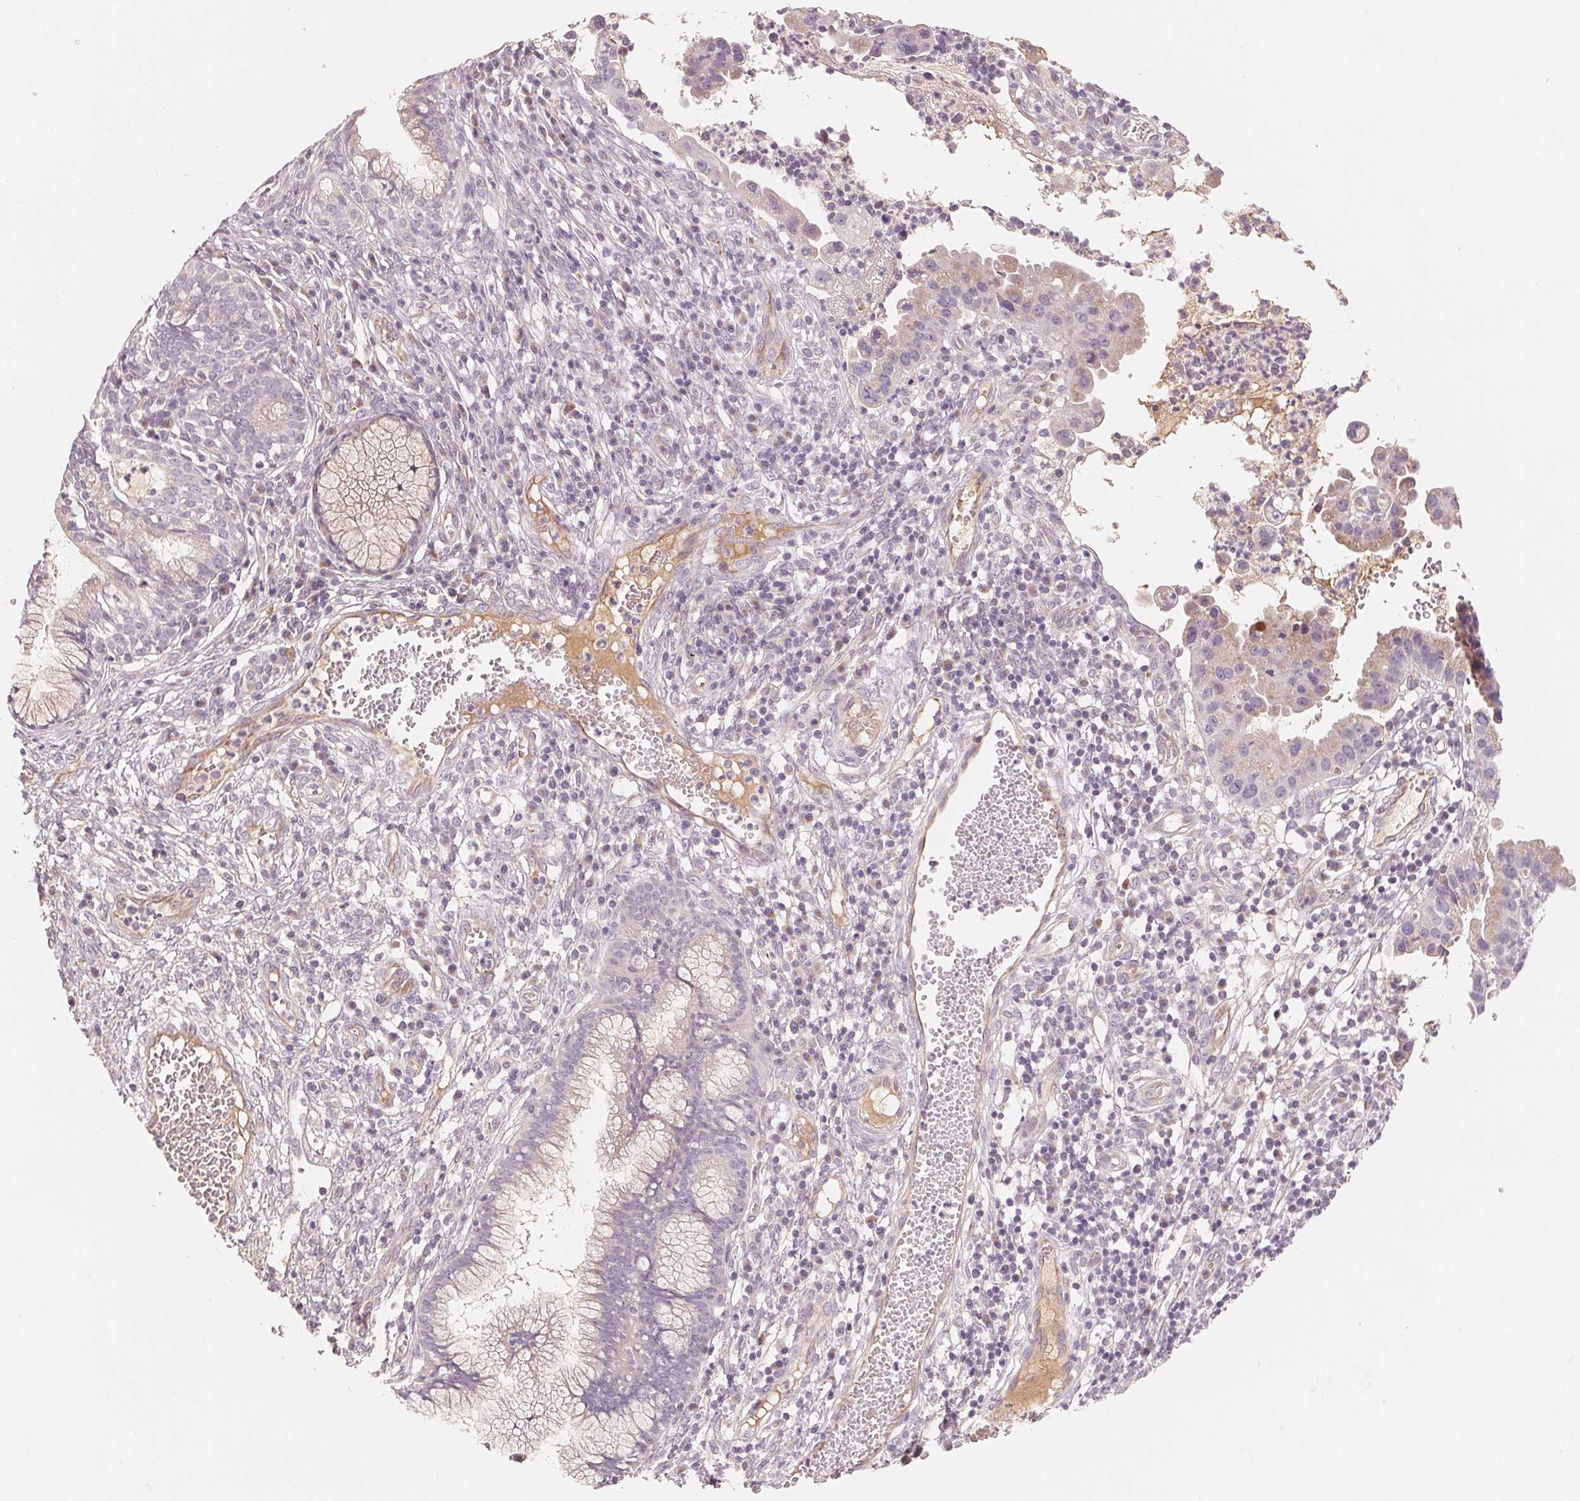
{"staining": {"intensity": "weak", "quantity": "<25%", "location": "cytoplasmic/membranous"}, "tissue": "cervical cancer", "cell_type": "Tumor cells", "image_type": "cancer", "snomed": [{"axis": "morphology", "description": "Adenocarcinoma, NOS"}, {"axis": "topography", "description": "Cervix"}], "caption": "Immunohistochemistry (IHC) of human cervical cancer displays no staining in tumor cells.", "gene": "CFHR2", "patient": {"sex": "female", "age": 34}}